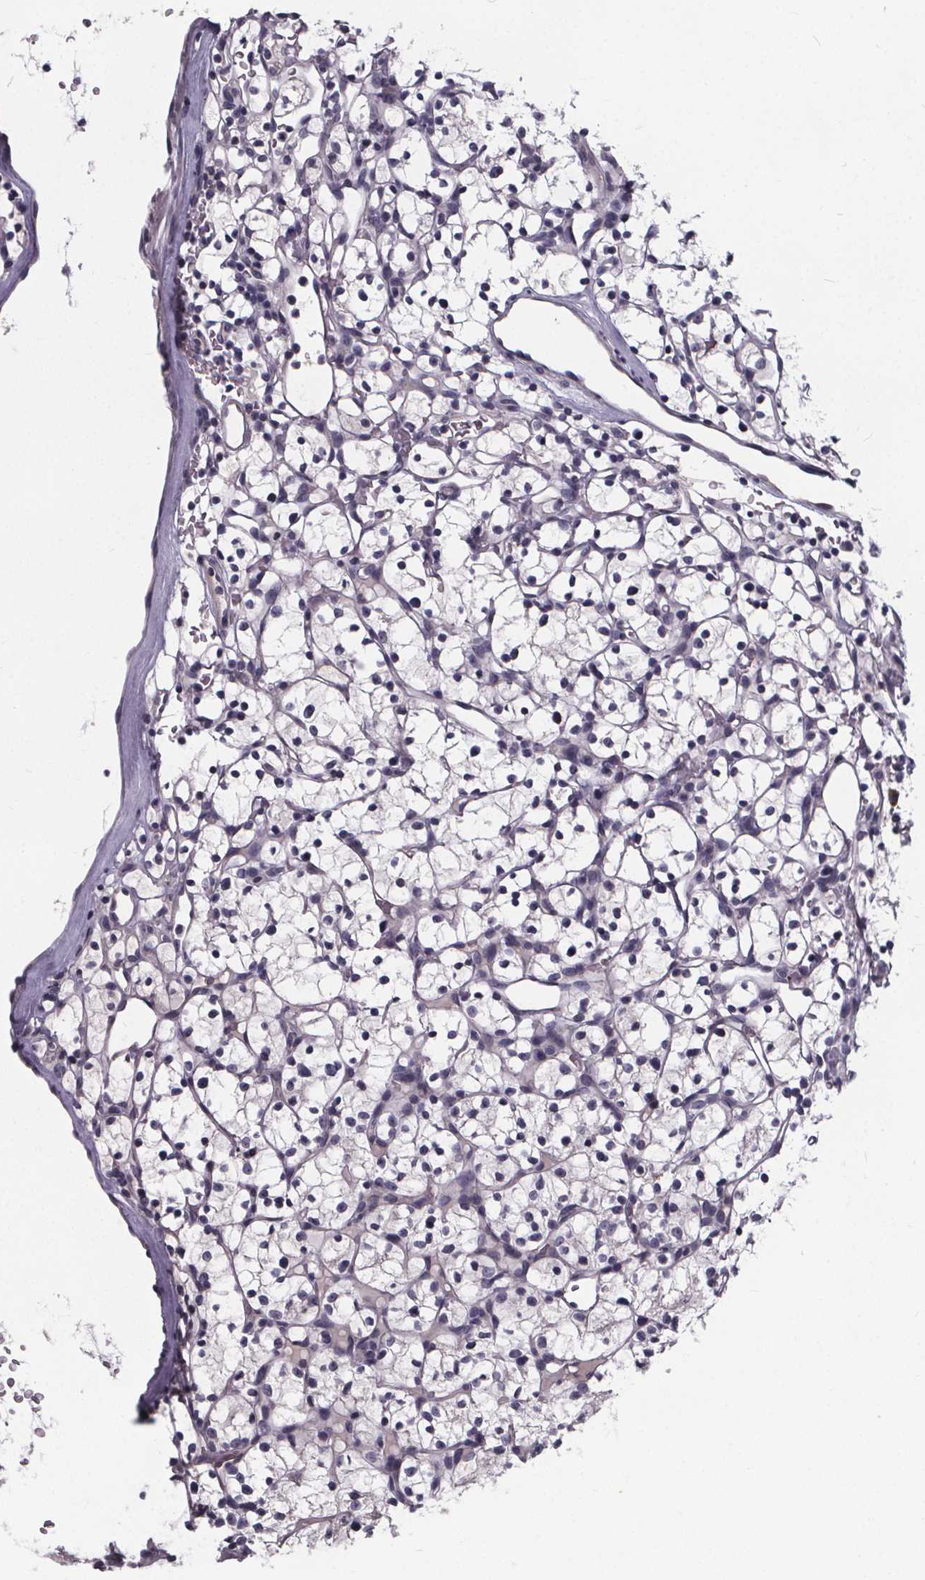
{"staining": {"intensity": "negative", "quantity": "none", "location": "none"}, "tissue": "renal cancer", "cell_type": "Tumor cells", "image_type": "cancer", "snomed": [{"axis": "morphology", "description": "Adenocarcinoma, NOS"}, {"axis": "topography", "description": "Kidney"}], "caption": "Histopathology image shows no significant protein expression in tumor cells of renal adenocarcinoma.", "gene": "FAM181B", "patient": {"sex": "female", "age": 64}}